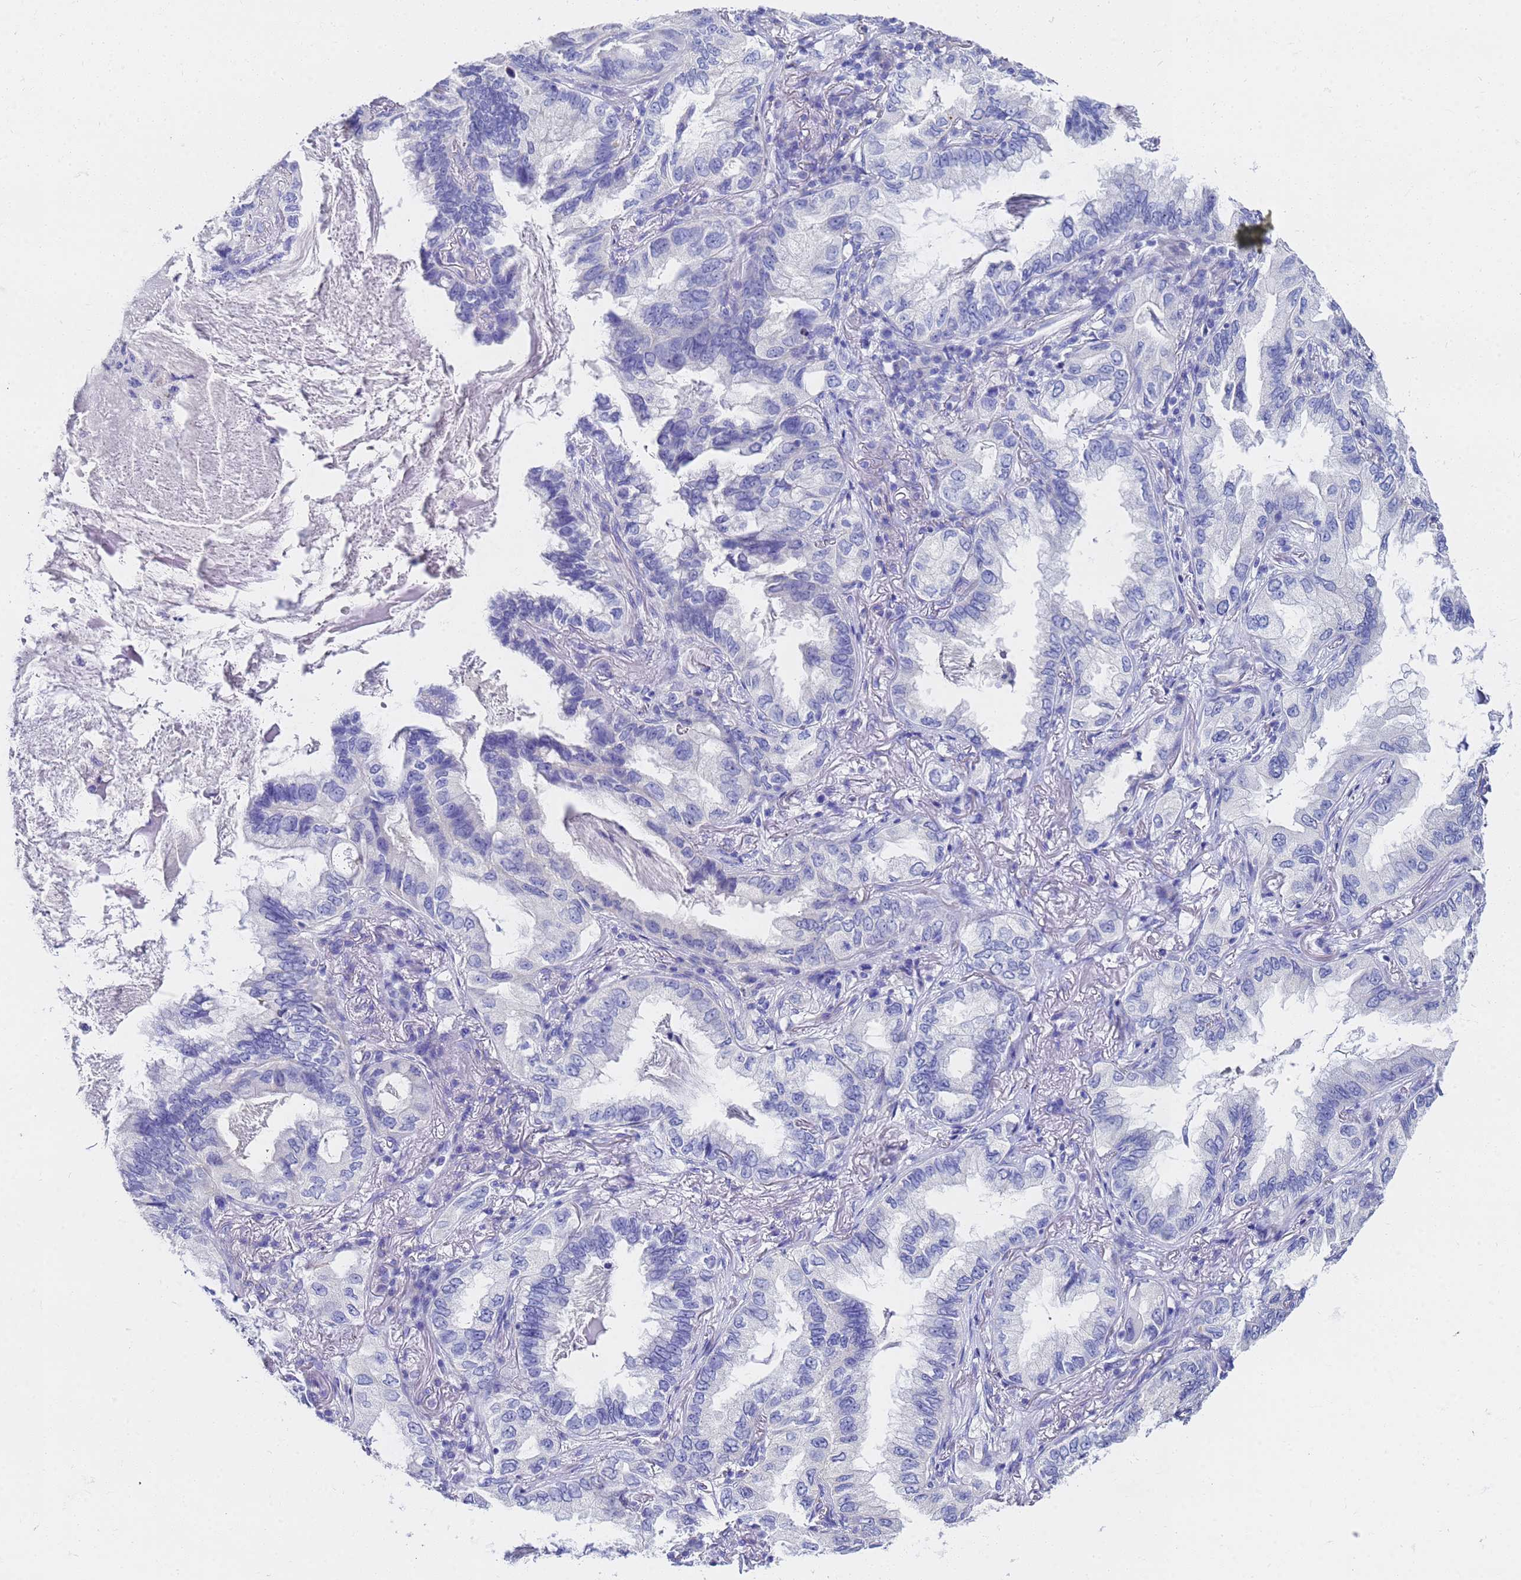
{"staining": {"intensity": "negative", "quantity": "none", "location": "none"}, "tissue": "lung cancer", "cell_type": "Tumor cells", "image_type": "cancer", "snomed": [{"axis": "morphology", "description": "Adenocarcinoma, NOS"}, {"axis": "topography", "description": "Lung"}], "caption": "This is an IHC histopathology image of lung adenocarcinoma. There is no expression in tumor cells.", "gene": "C2orf72", "patient": {"sex": "female", "age": 69}}